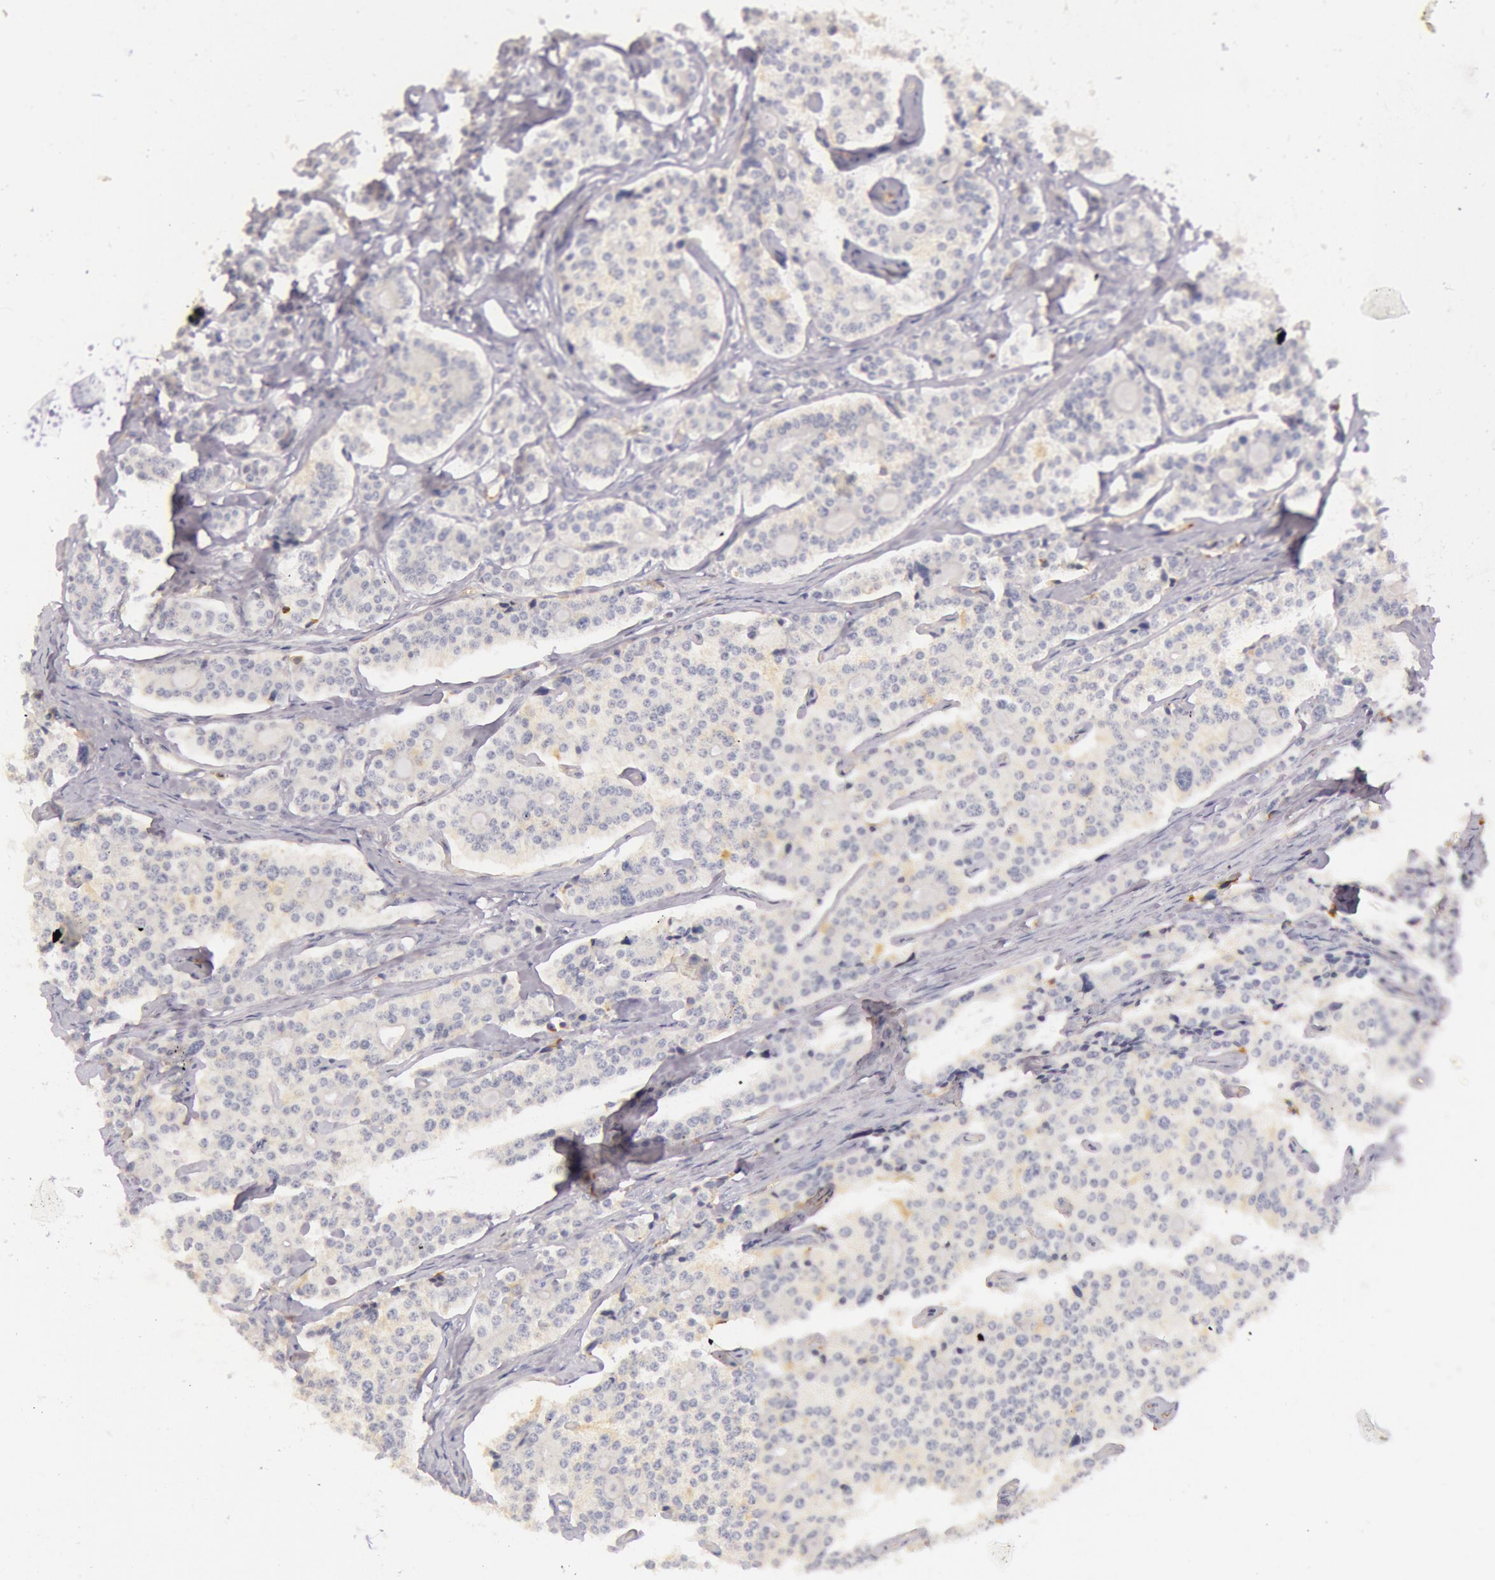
{"staining": {"intensity": "negative", "quantity": "none", "location": "none"}, "tissue": "carcinoid", "cell_type": "Tumor cells", "image_type": "cancer", "snomed": [{"axis": "morphology", "description": "Carcinoid, malignant, NOS"}, {"axis": "topography", "description": "Small intestine"}], "caption": "DAB (3,3'-diaminobenzidine) immunohistochemical staining of malignant carcinoid reveals no significant positivity in tumor cells. (Stains: DAB (3,3'-diaminobenzidine) IHC with hematoxylin counter stain, Microscopy: brightfield microscopy at high magnification).", "gene": "C4BPA", "patient": {"sex": "male", "age": 63}}